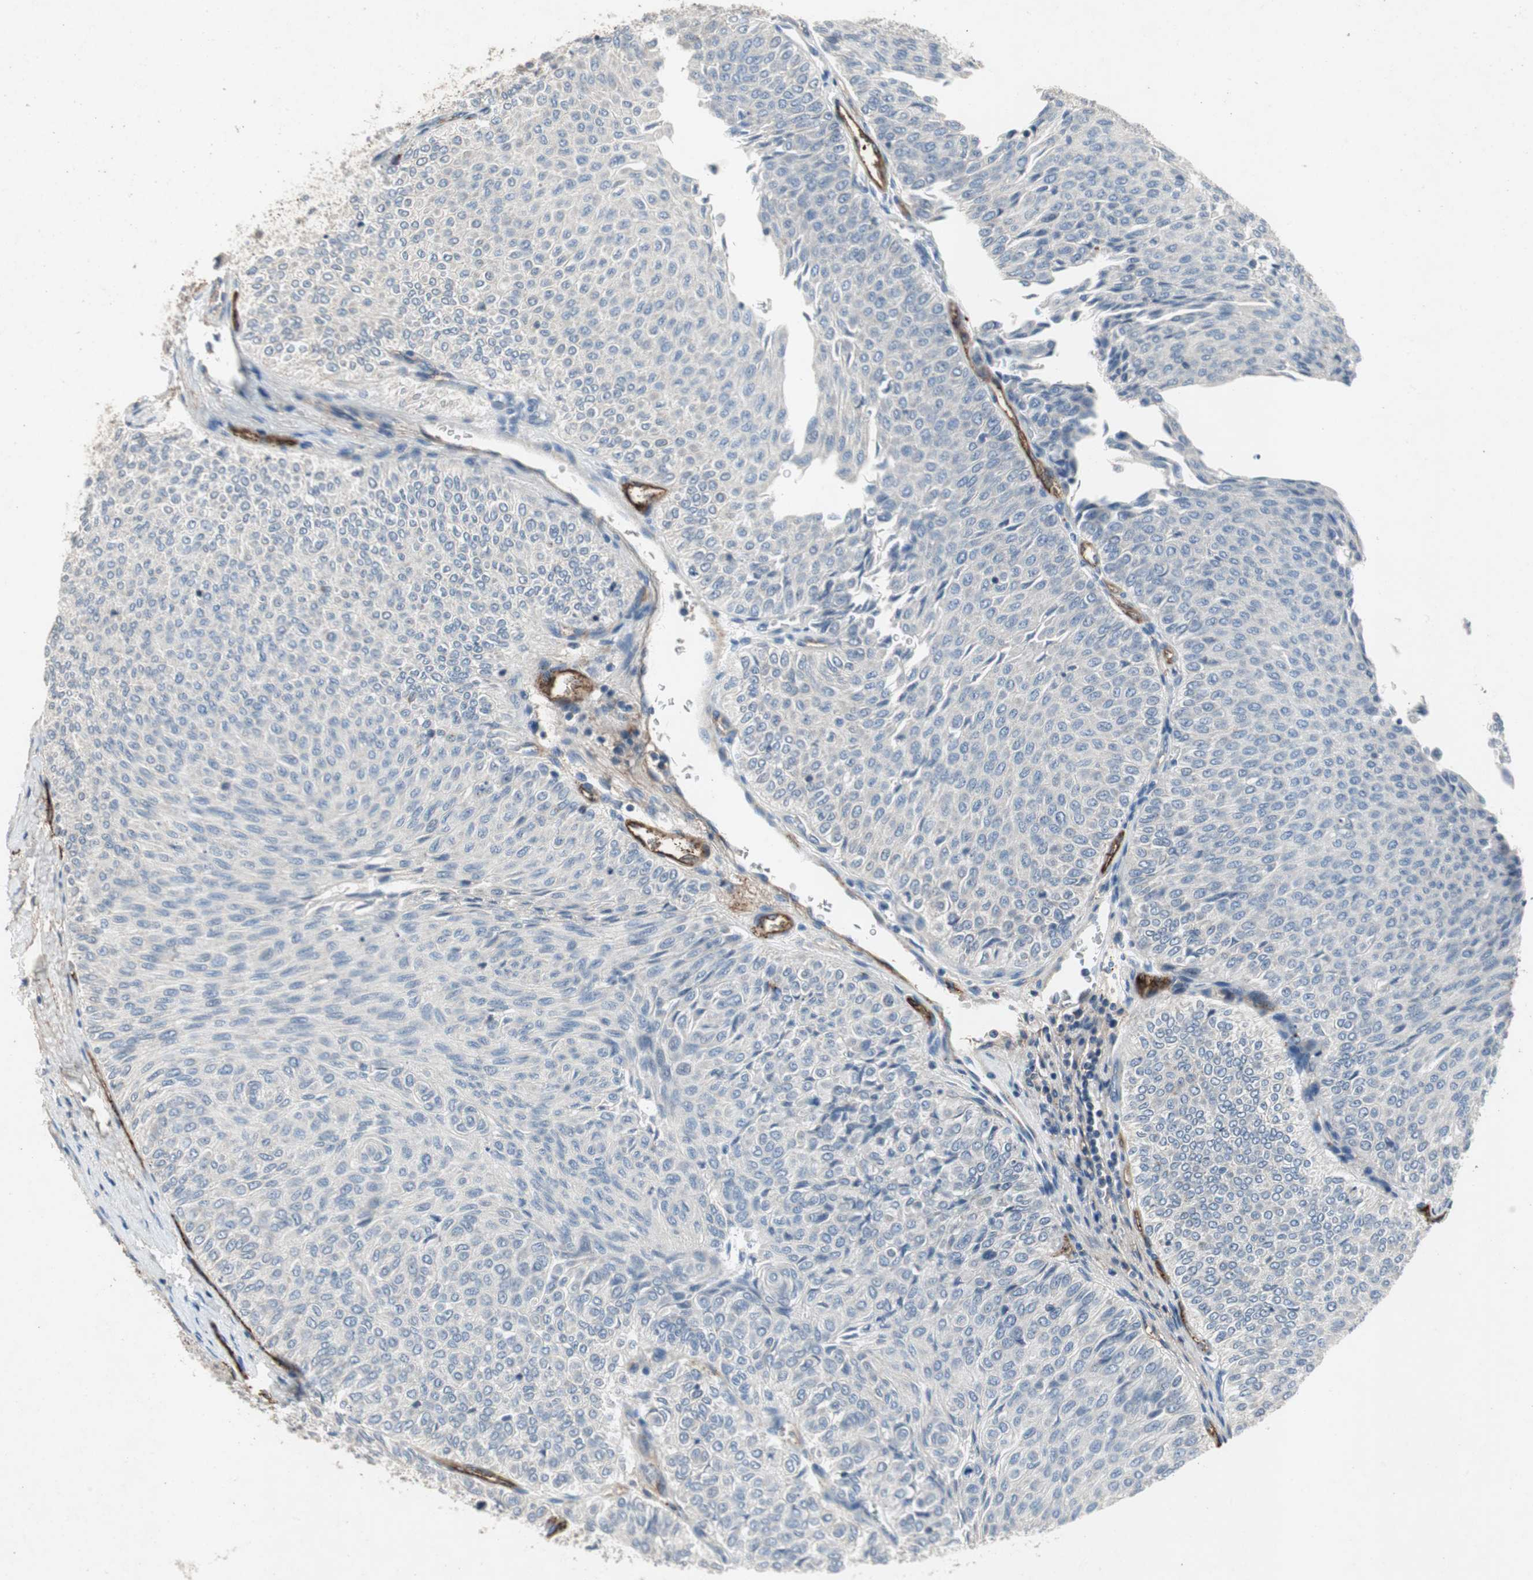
{"staining": {"intensity": "negative", "quantity": "none", "location": "none"}, "tissue": "urothelial cancer", "cell_type": "Tumor cells", "image_type": "cancer", "snomed": [{"axis": "morphology", "description": "Urothelial carcinoma, Low grade"}, {"axis": "topography", "description": "Urinary bladder"}], "caption": "Immunohistochemical staining of human low-grade urothelial carcinoma displays no significant staining in tumor cells.", "gene": "ALPL", "patient": {"sex": "male", "age": 78}}